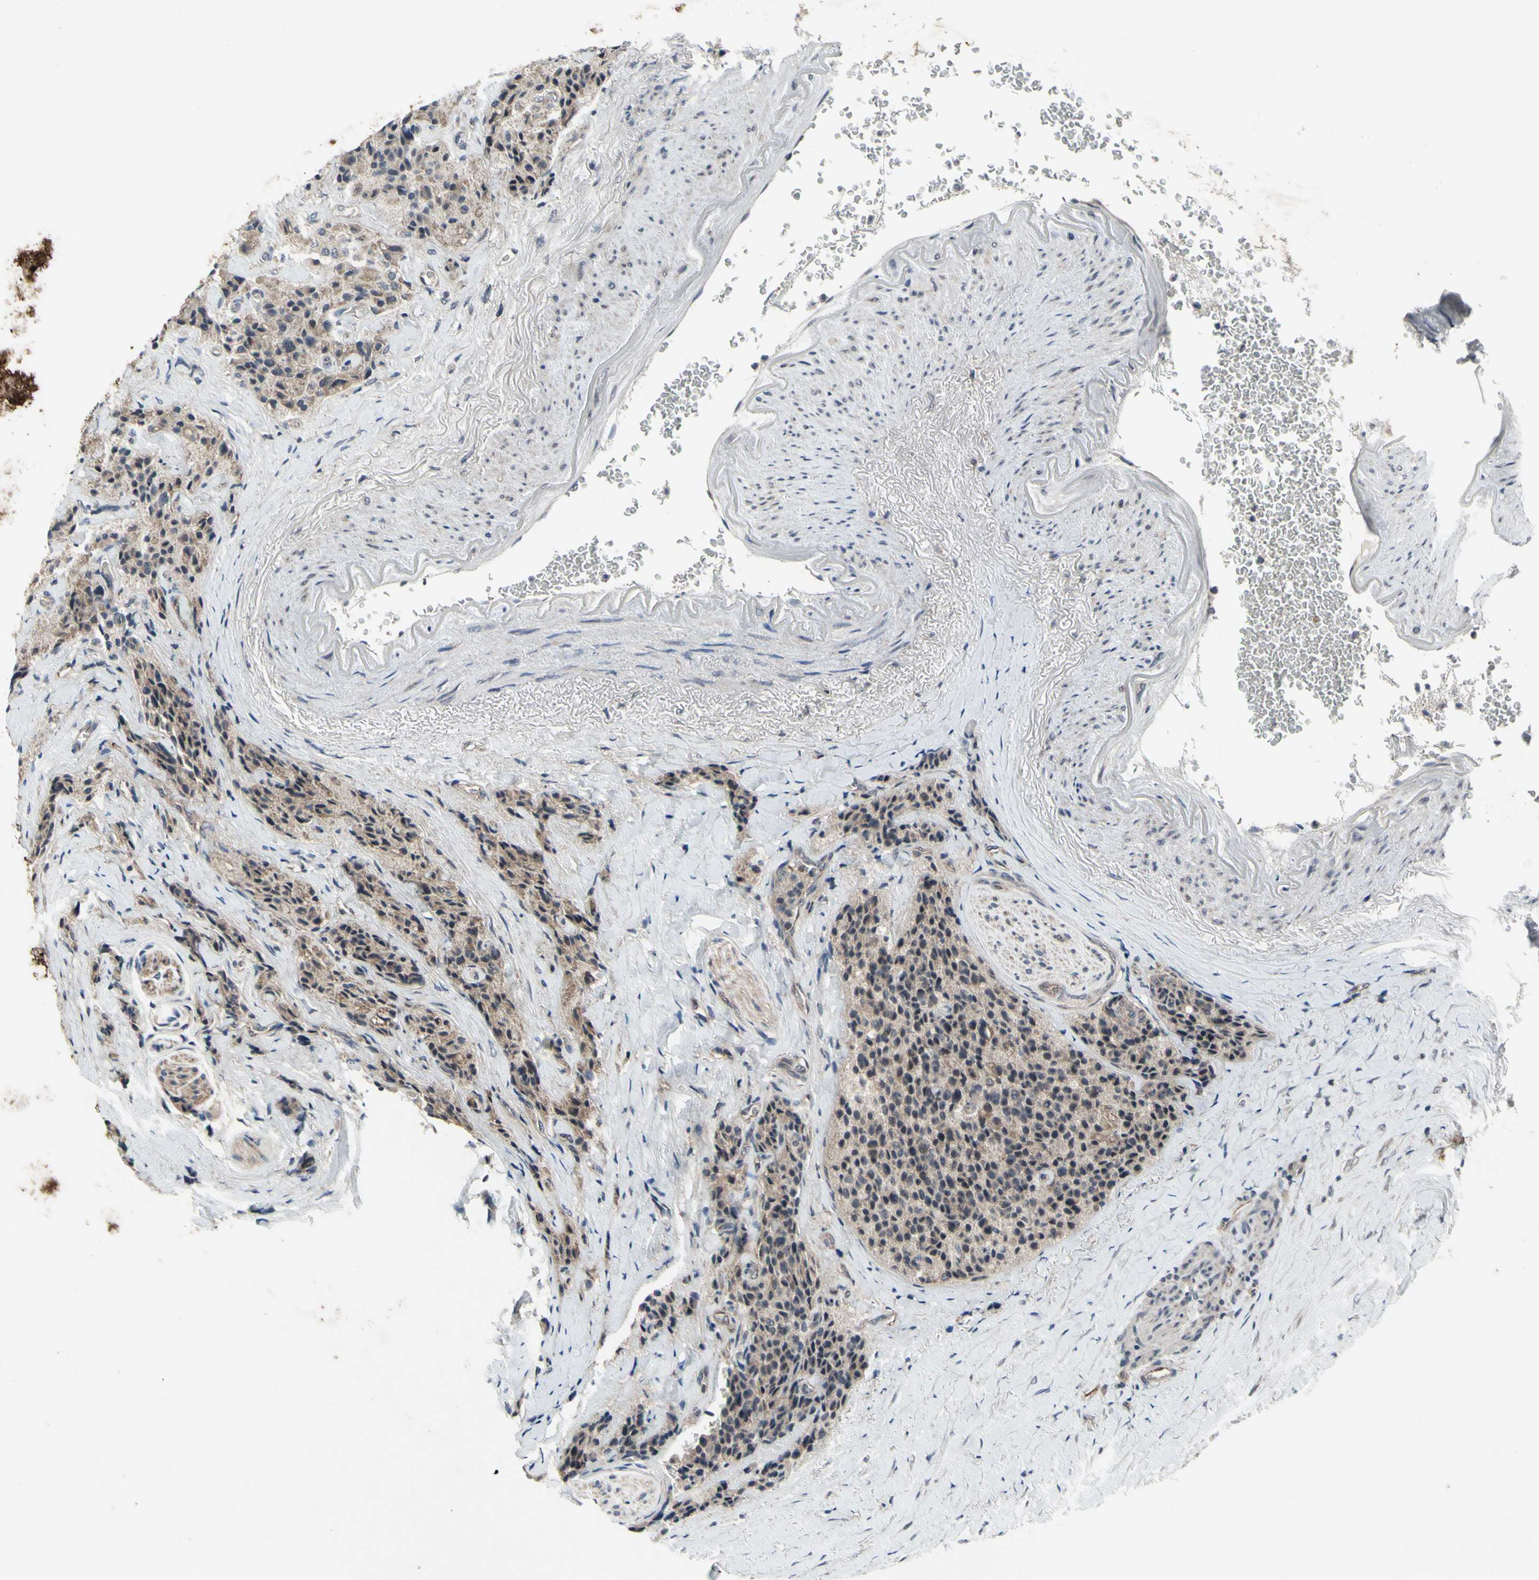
{"staining": {"intensity": "weak", "quantity": ">75%", "location": "cytoplasmic/membranous"}, "tissue": "carcinoid", "cell_type": "Tumor cells", "image_type": "cancer", "snomed": [{"axis": "morphology", "description": "Carcinoid, malignant, NOS"}, {"axis": "topography", "description": "Colon"}], "caption": "This is an image of IHC staining of carcinoid, which shows weak expression in the cytoplasmic/membranous of tumor cells.", "gene": "TRDMT1", "patient": {"sex": "female", "age": 61}}